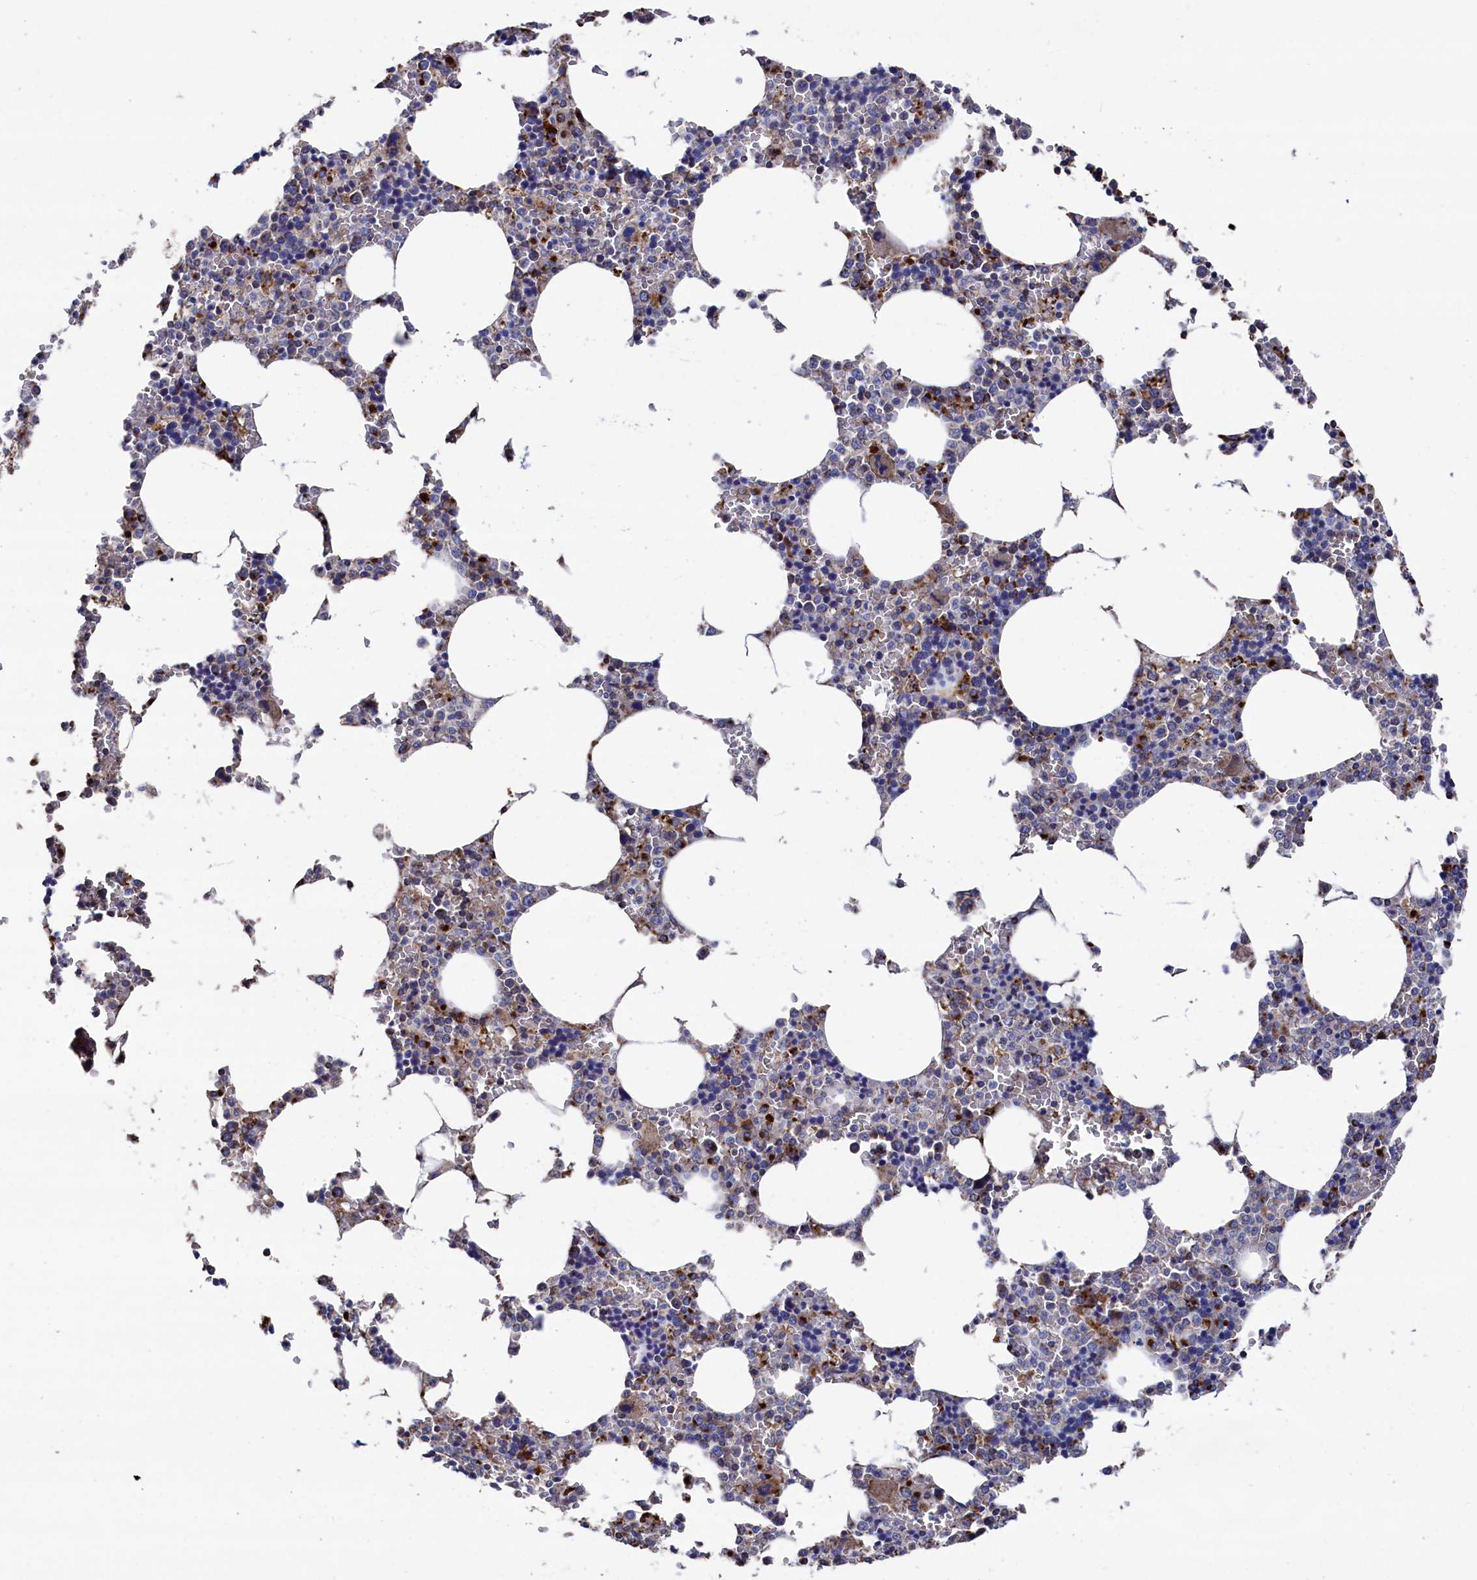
{"staining": {"intensity": "strong", "quantity": "25%-75%", "location": "cytoplasmic/membranous"}, "tissue": "bone marrow", "cell_type": "Hematopoietic cells", "image_type": "normal", "snomed": [{"axis": "morphology", "description": "Normal tissue, NOS"}, {"axis": "topography", "description": "Bone marrow"}], "caption": "Bone marrow stained for a protein (brown) demonstrates strong cytoplasmic/membranous positive staining in about 25%-75% of hematopoietic cells.", "gene": "PRRC1", "patient": {"sex": "male", "age": 70}}